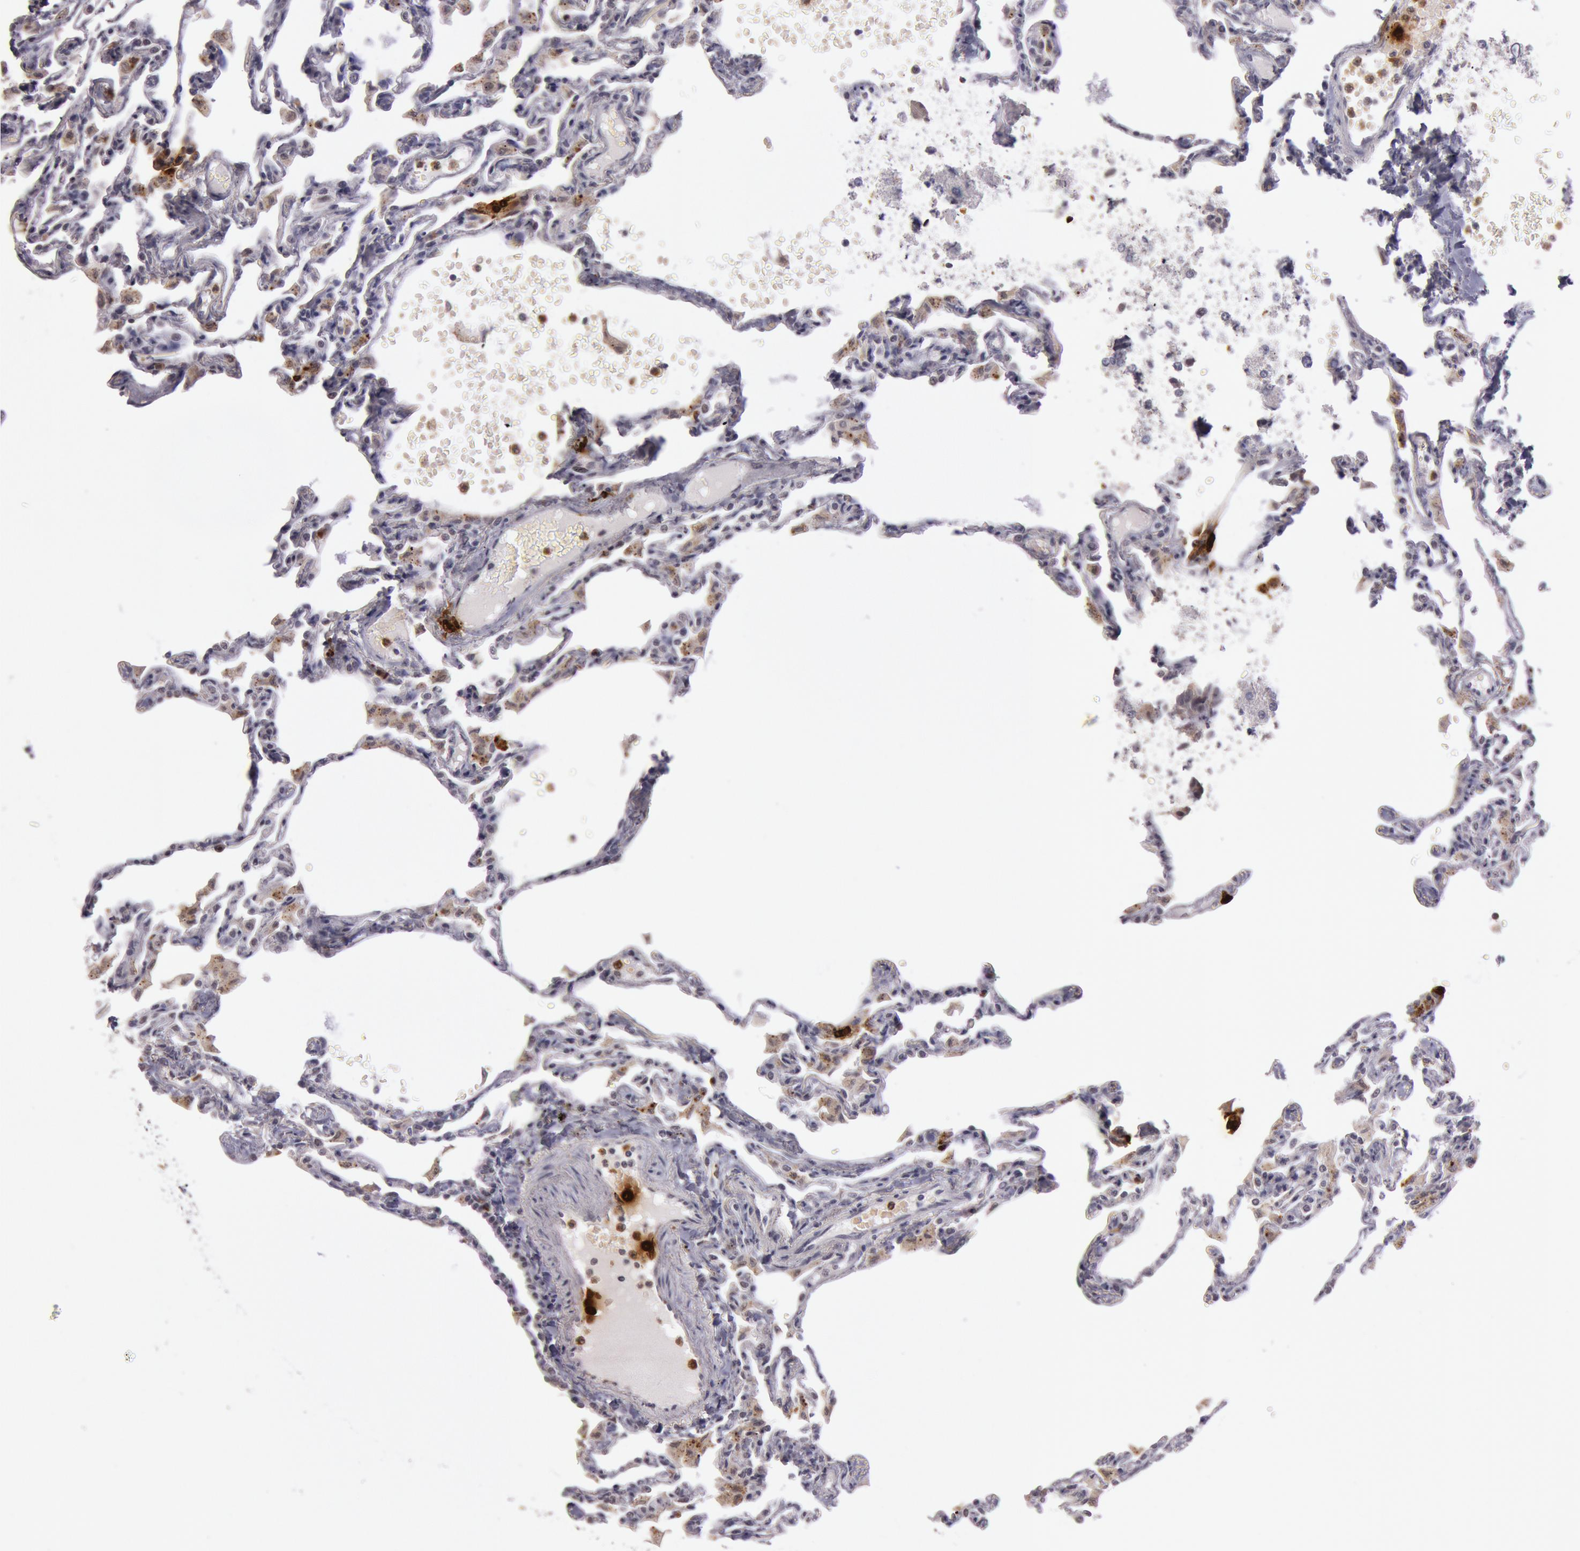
{"staining": {"intensity": "negative", "quantity": "none", "location": "none"}, "tissue": "lung", "cell_type": "Alveolar cells", "image_type": "normal", "snomed": [{"axis": "morphology", "description": "Normal tissue, NOS"}, {"axis": "topography", "description": "Lung"}], "caption": "Immunohistochemical staining of normal lung demonstrates no significant expression in alveolar cells. The staining is performed using DAB (3,3'-diaminobenzidine) brown chromogen with nuclei counter-stained in using hematoxylin.", "gene": "KDM6A", "patient": {"sex": "female", "age": 49}}